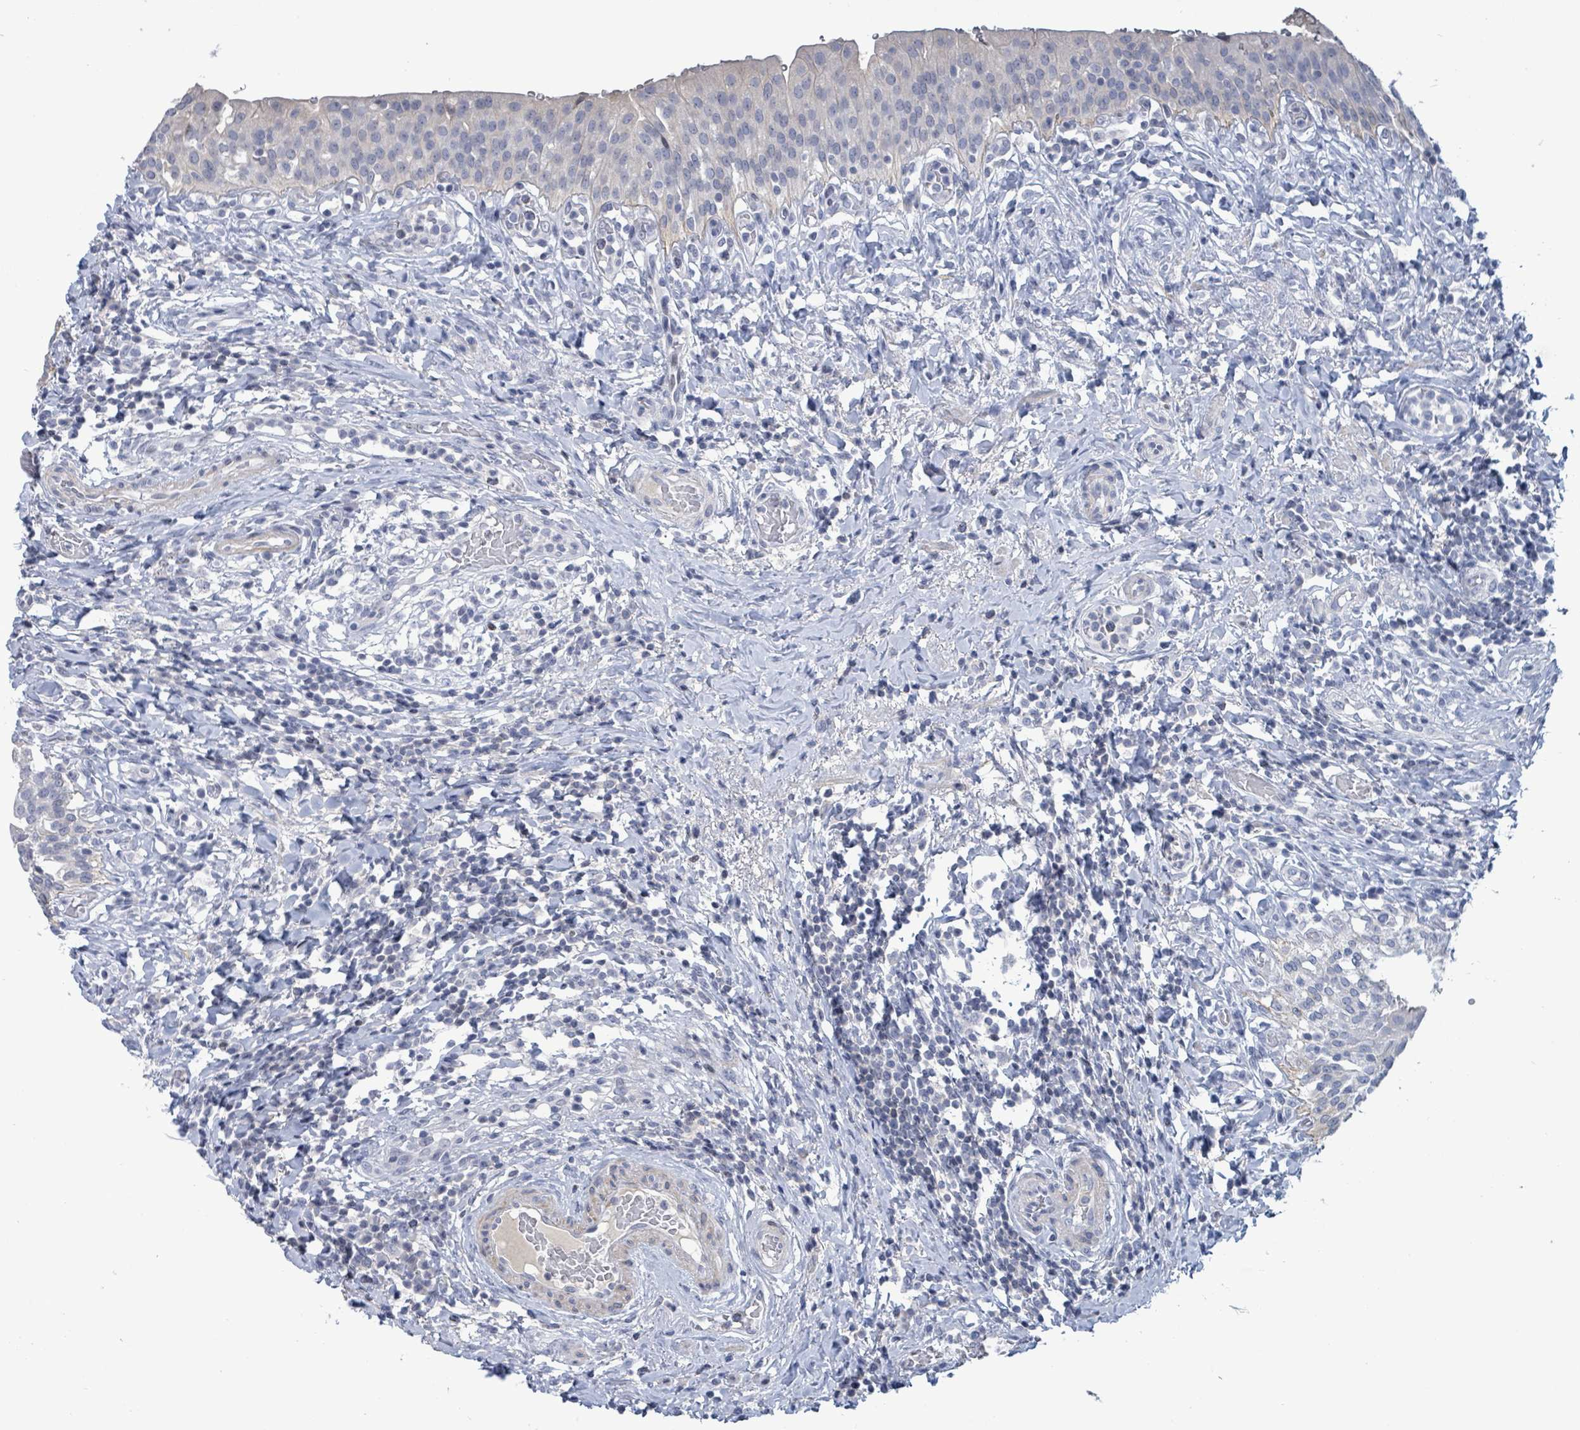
{"staining": {"intensity": "weak", "quantity": "<25%", "location": "cytoplasmic/membranous"}, "tissue": "urinary bladder", "cell_type": "Urothelial cells", "image_type": "normal", "snomed": [{"axis": "morphology", "description": "Normal tissue, NOS"}, {"axis": "morphology", "description": "Inflammation, NOS"}, {"axis": "topography", "description": "Urinary bladder"}], "caption": "This is a histopathology image of immunohistochemistry staining of unremarkable urinary bladder, which shows no expression in urothelial cells.", "gene": "NTN3", "patient": {"sex": "male", "age": 64}}